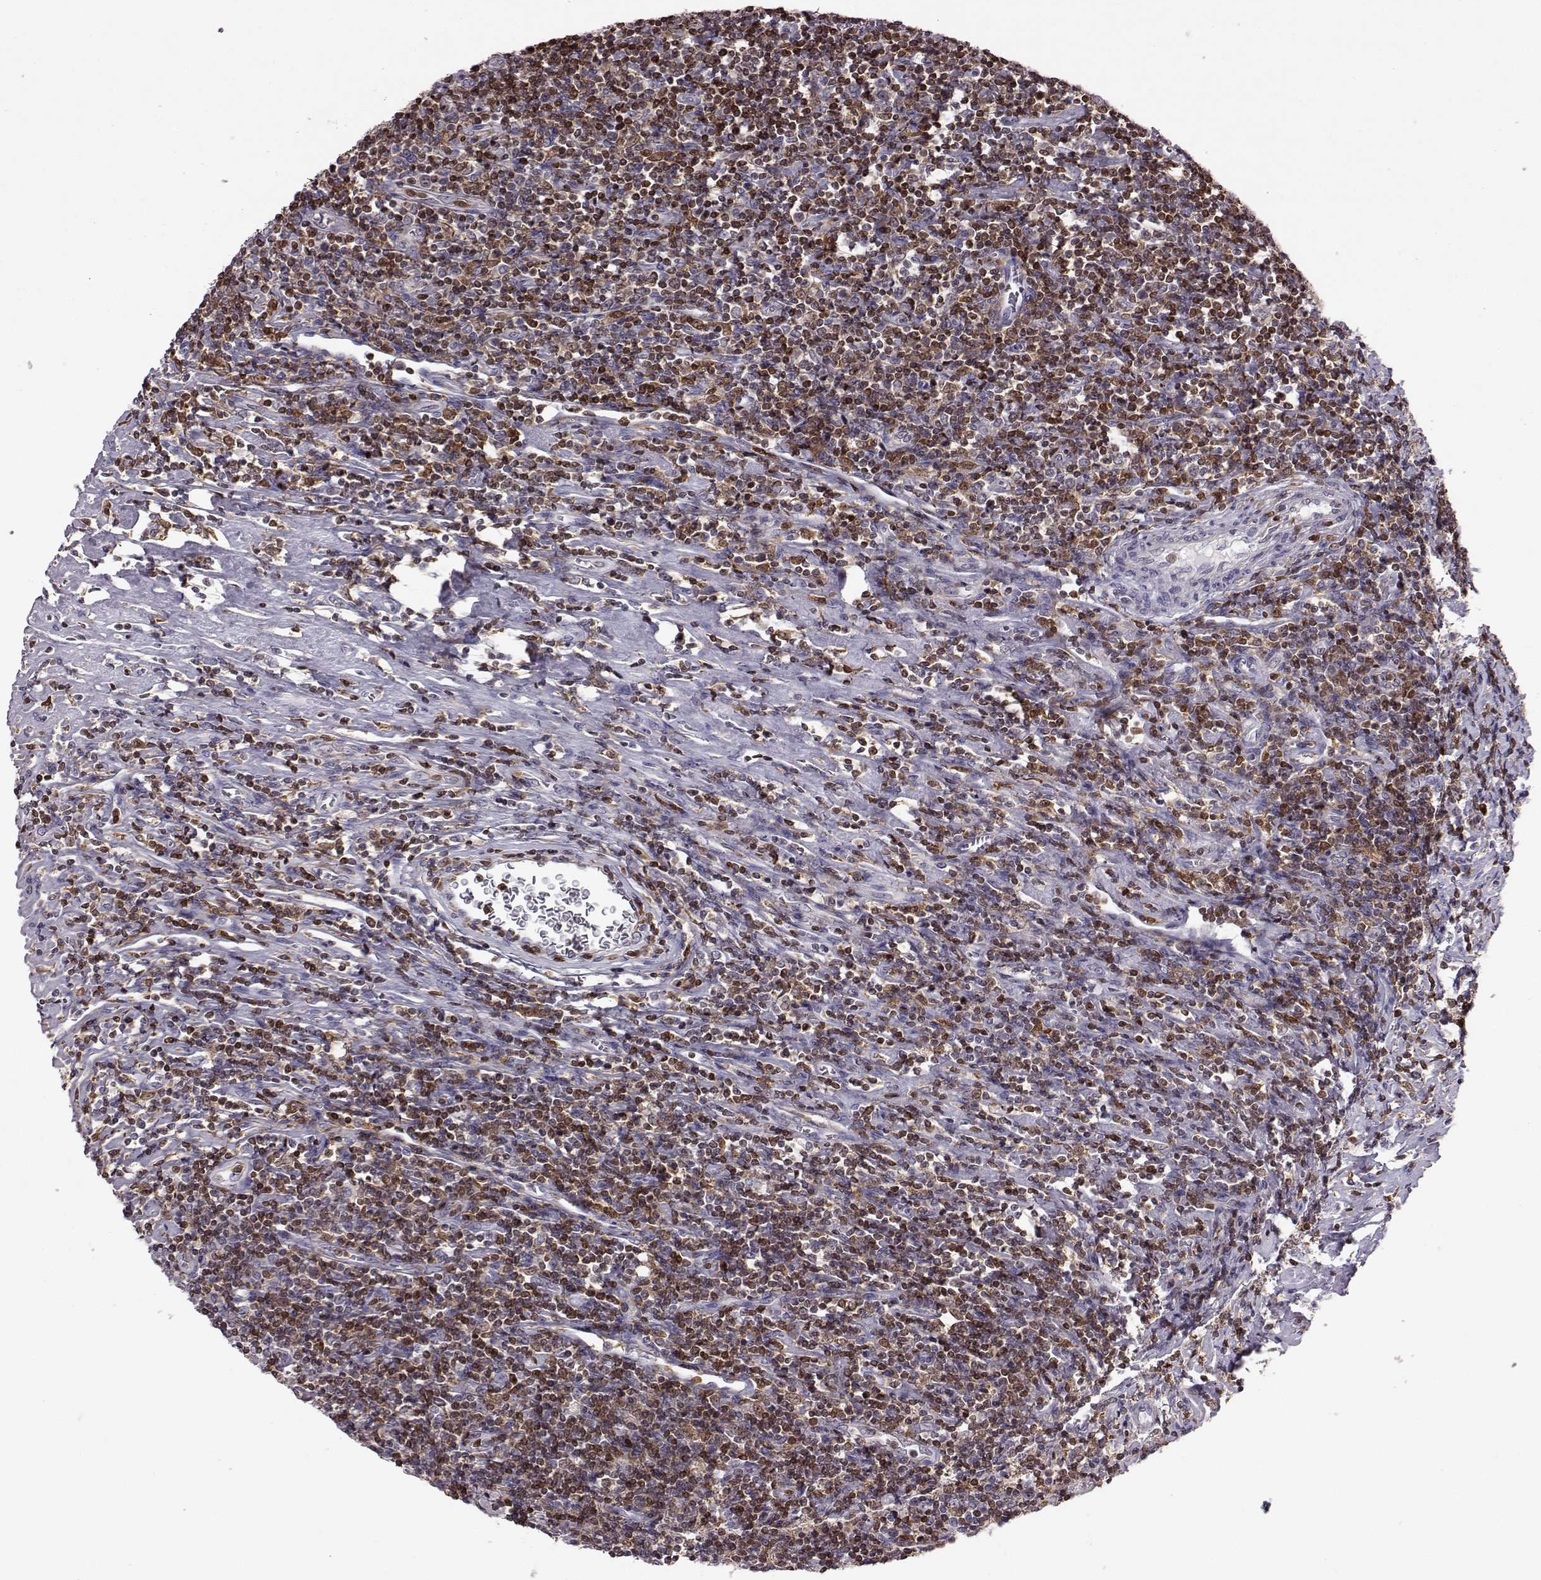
{"staining": {"intensity": "negative", "quantity": "none", "location": "none"}, "tissue": "lymphoma", "cell_type": "Tumor cells", "image_type": "cancer", "snomed": [{"axis": "morphology", "description": "Hodgkin's disease, NOS"}, {"axis": "topography", "description": "Lymph node"}], "caption": "Photomicrograph shows no significant protein expression in tumor cells of lymphoma. The staining is performed using DAB (3,3'-diaminobenzidine) brown chromogen with nuclei counter-stained in using hematoxylin.", "gene": "DOK2", "patient": {"sex": "male", "age": 40}}